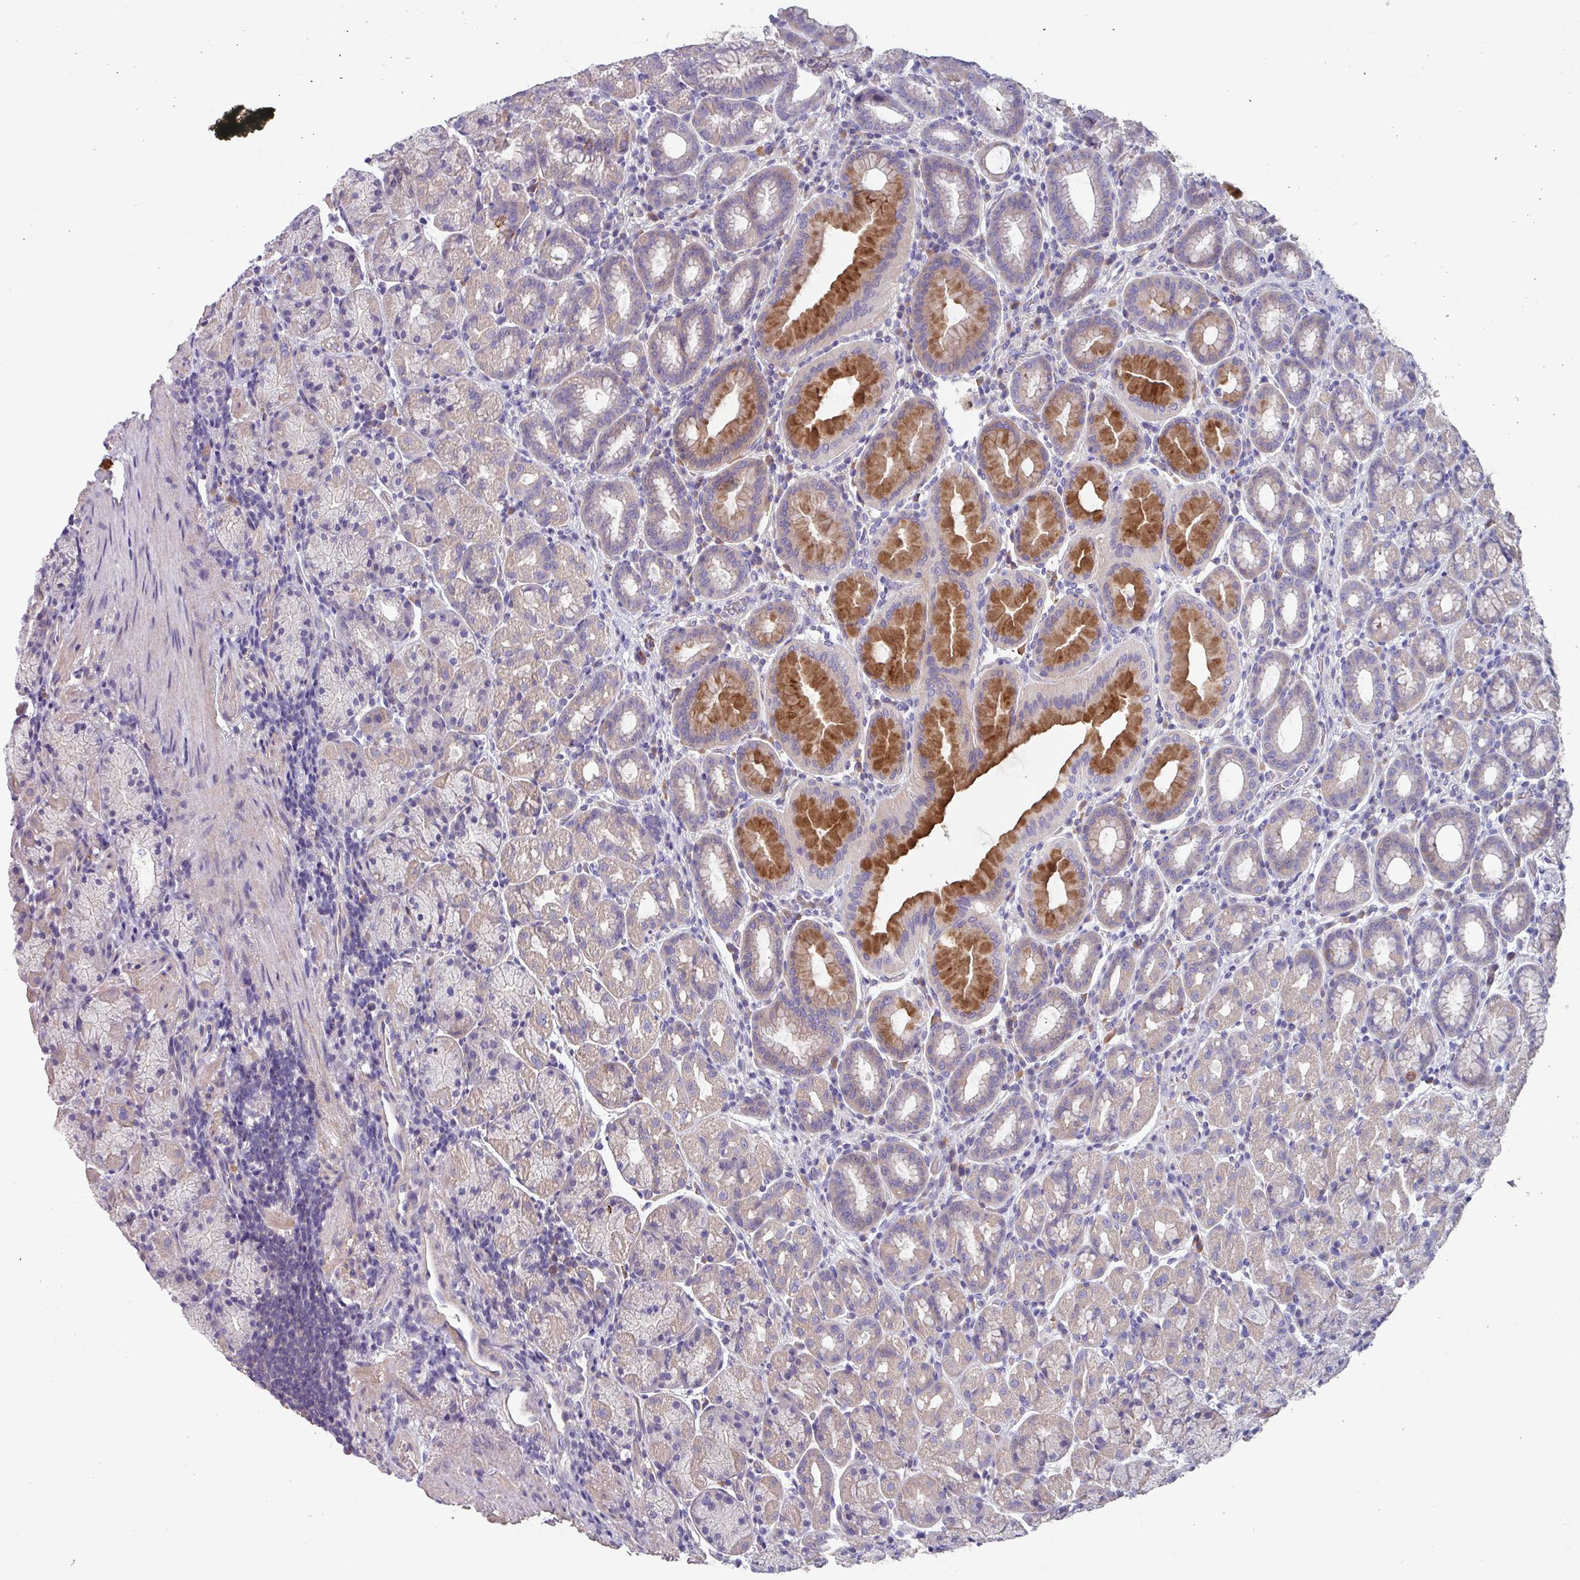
{"staining": {"intensity": "strong", "quantity": "<25%", "location": "cytoplasmic/membranous"}, "tissue": "stomach", "cell_type": "Glandular cells", "image_type": "normal", "snomed": [{"axis": "morphology", "description": "Normal tissue, NOS"}, {"axis": "topography", "description": "Stomach, upper"}, {"axis": "topography", "description": "Stomach"}], "caption": "An immunohistochemistry (IHC) histopathology image of unremarkable tissue is shown. Protein staining in brown labels strong cytoplasmic/membranous positivity in stomach within glandular cells. The staining was performed using DAB (3,3'-diaminobenzidine) to visualize the protein expression in brown, while the nuclei were stained in blue with hematoxylin (Magnification: 20x).", "gene": "TMEM132A", "patient": {"sex": "male", "age": 68}}